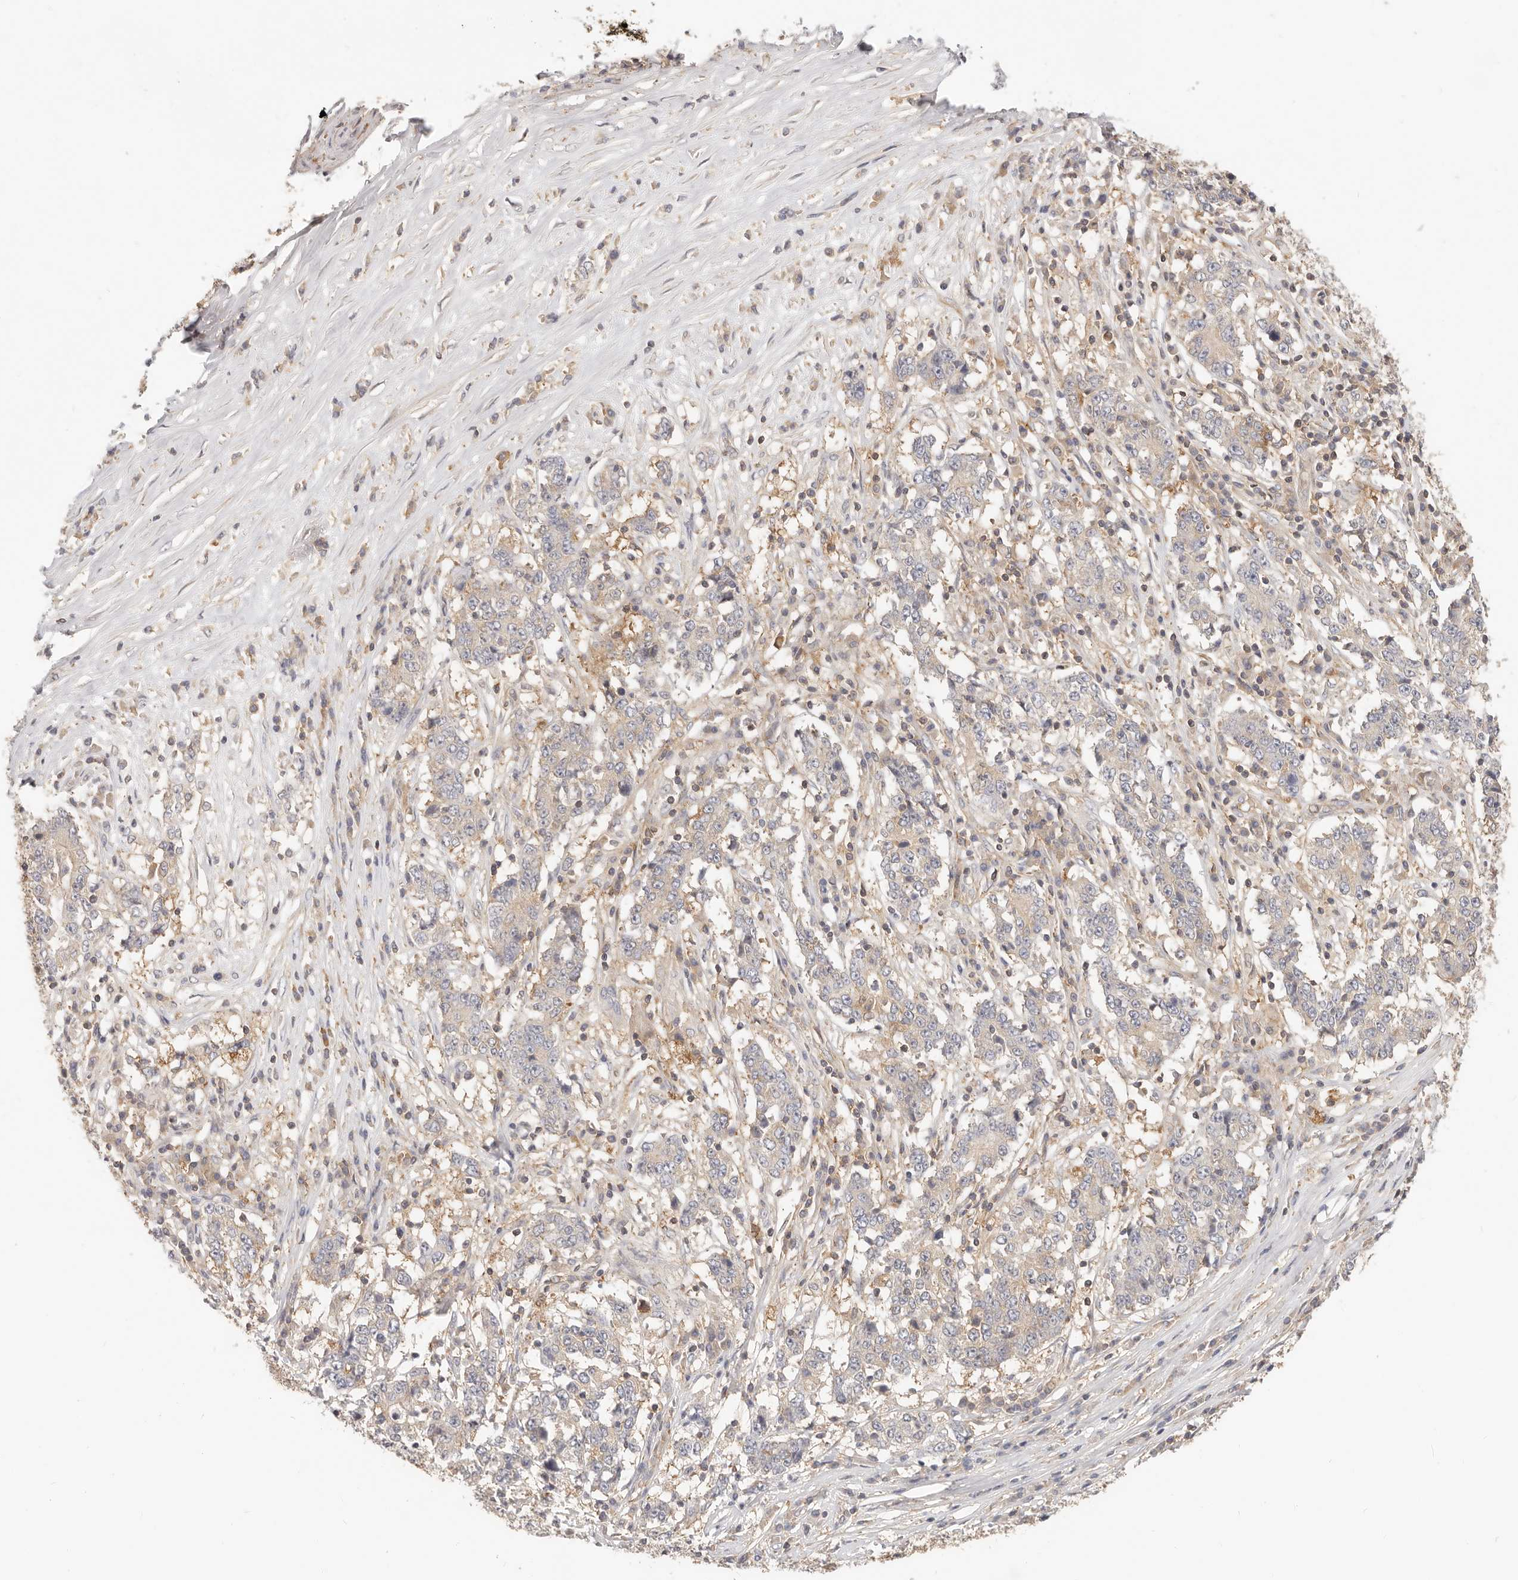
{"staining": {"intensity": "weak", "quantity": "<25%", "location": "cytoplasmic/membranous"}, "tissue": "stomach cancer", "cell_type": "Tumor cells", "image_type": "cancer", "snomed": [{"axis": "morphology", "description": "Adenocarcinoma, NOS"}, {"axis": "topography", "description": "Stomach"}], "caption": "IHC micrograph of human stomach adenocarcinoma stained for a protein (brown), which shows no staining in tumor cells.", "gene": "DTNBP1", "patient": {"sex": "male", "age": 59}}